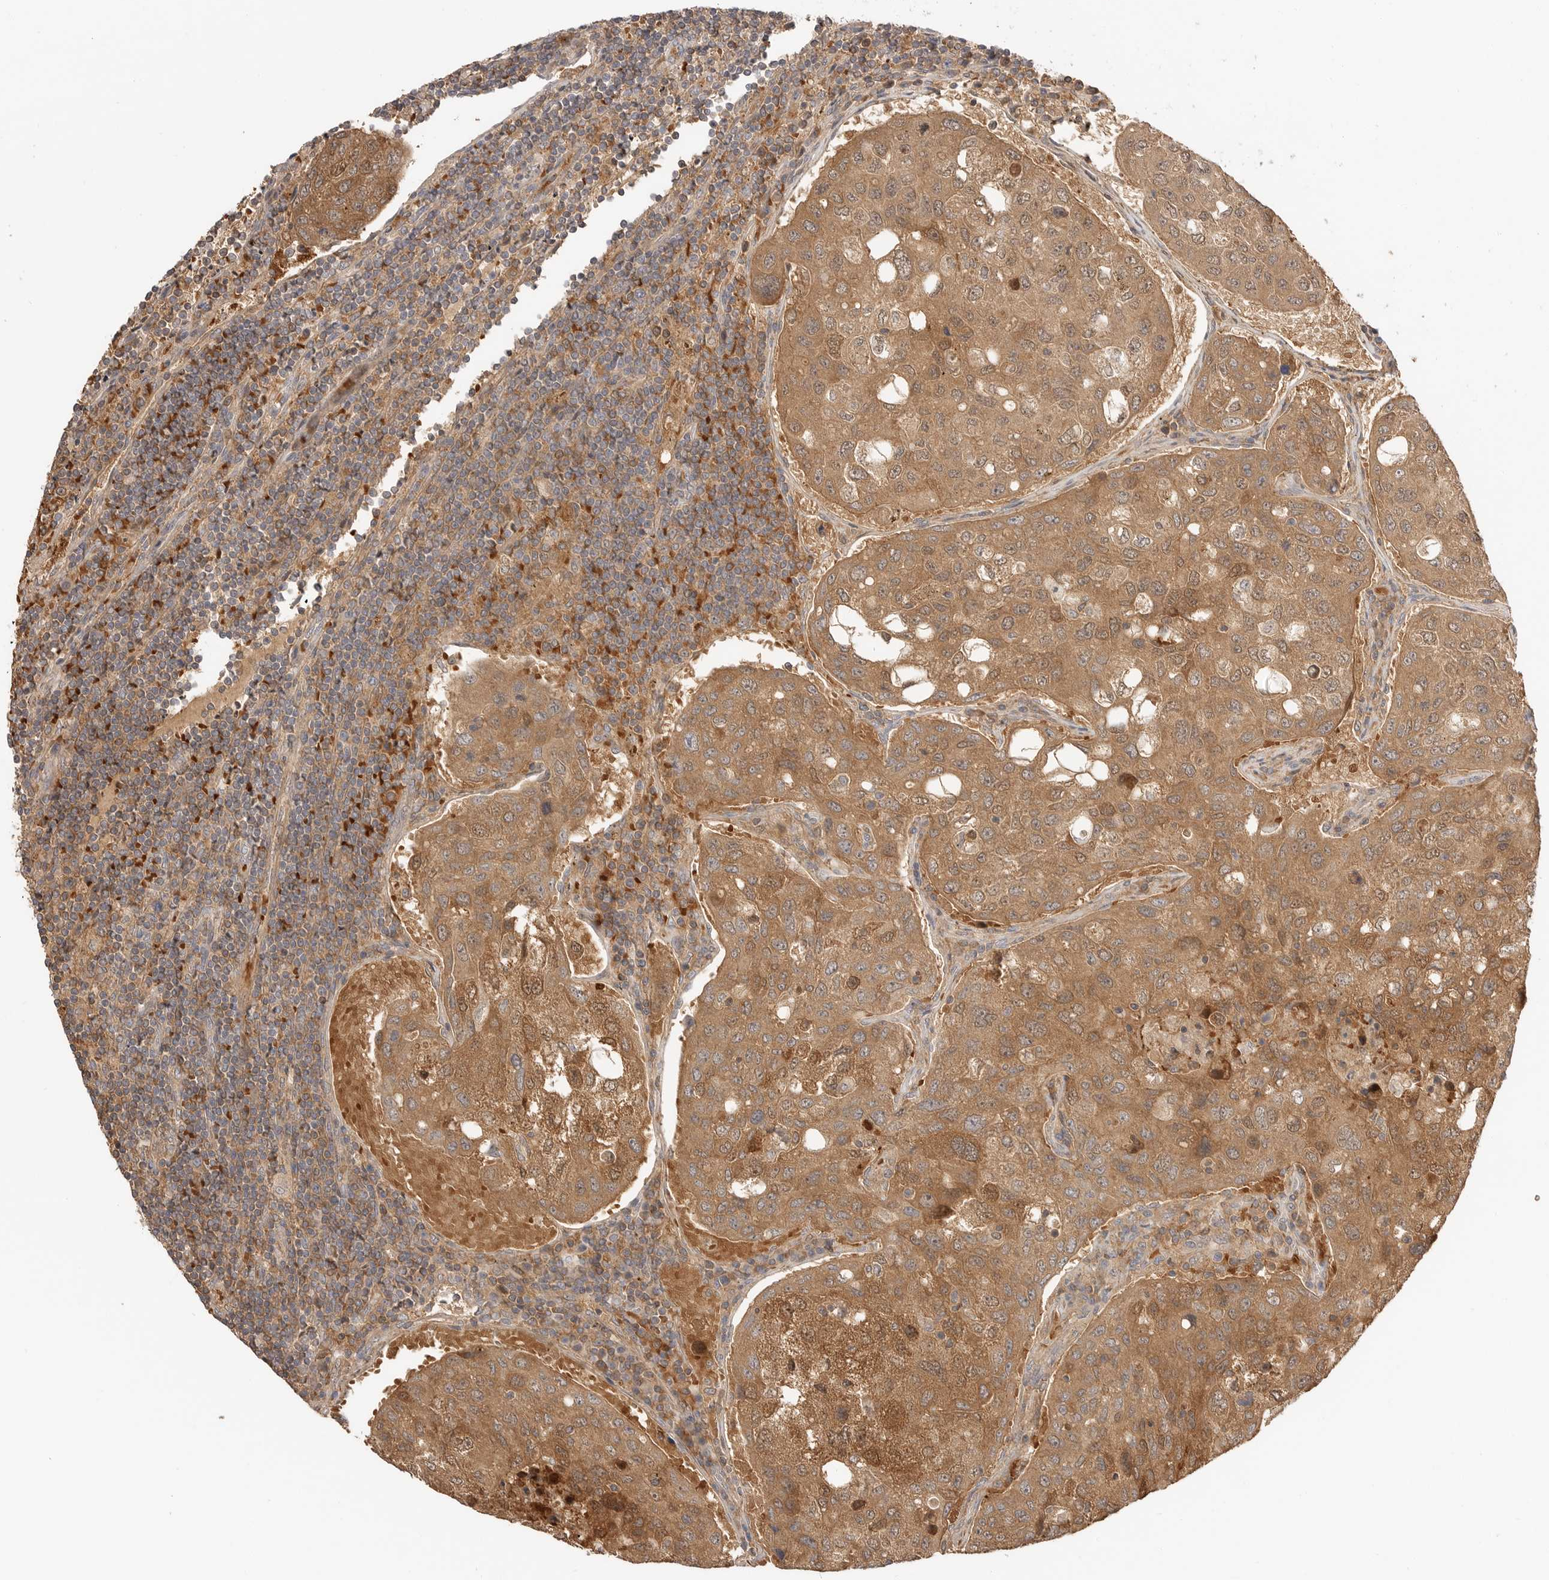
{"staining": {"intensity": "strong", "quantity": ">75%", "location": "cytoplasmic/membranous"}, "tissue": "urothelial cancer", "cell_type": "Tumor cells", "image_type": "cancer", "snomed": [{"axis": "morphology", "description": "Urothelial carcinoma, High grade"}, {"axis": "topography", "description": "Lymph node"}, {"axis": "topography", "description": "Urinary bladder"}], "caption": "Brown immunohistochemical staining in human urothelial cancer displays strong cytoplasmic/membranous expression in about >75% of tumor cells.", "gene": "CLDN12", "patient": {"sex": "male", "age": 51}}